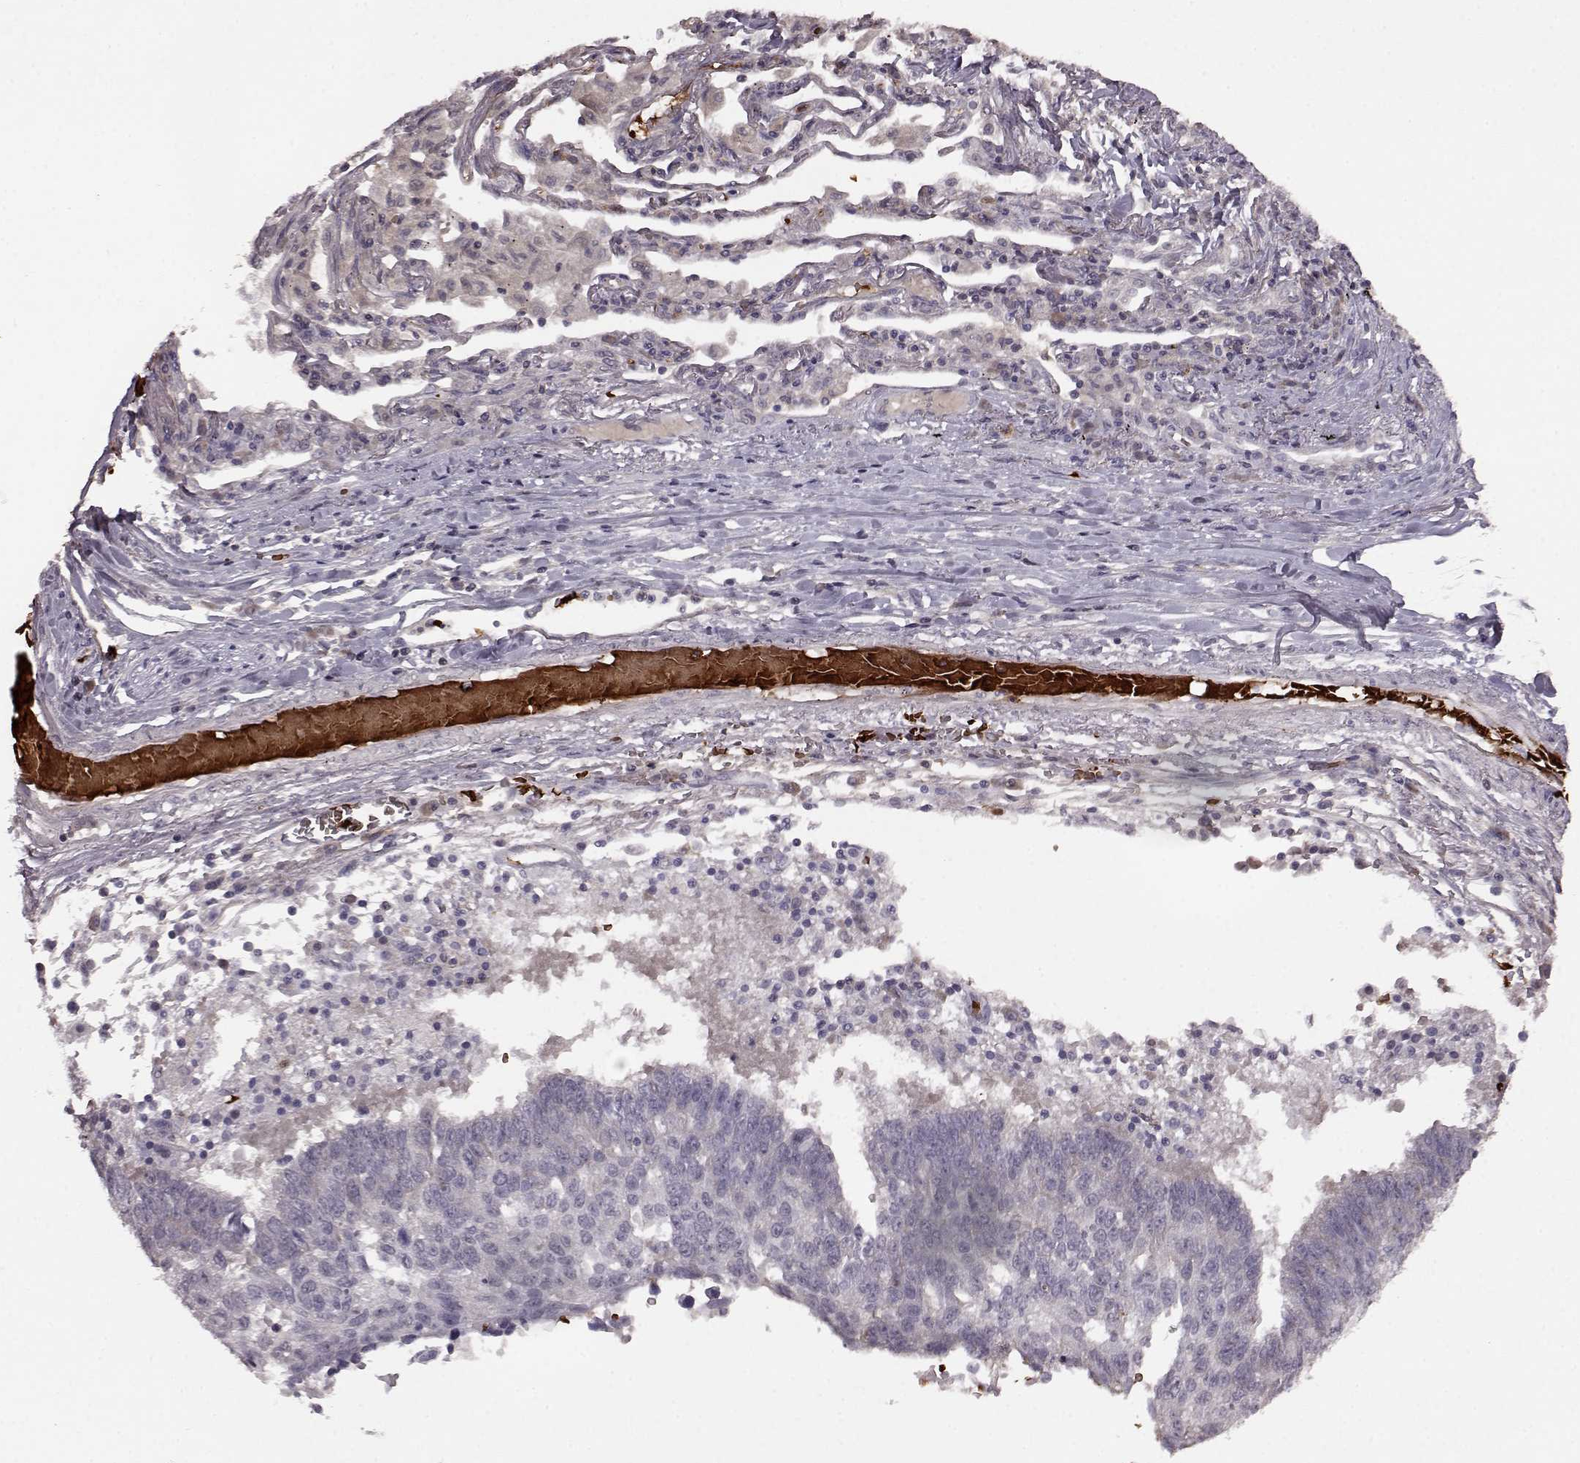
{"staining": {"intensity": "negative", "quantity": "none", "location": "none"}, "tissue": "lung cancer", "cell_type": "Tumor cells", "image_type": "cancer", "snomed": [{"axis": "morphology", "description": "Squamous cell carcinoma, NOS"}, {"axis": "topography", "description": "Lung"}], "caption": "Immunohistochemistry histopathology image of human lung cancer (squamous cell carcinoma) stained for a protein (brown), which shows no expression in tumor cells.", "gene": "PROP1", "patient": {"sex": "male", "age": 73}}